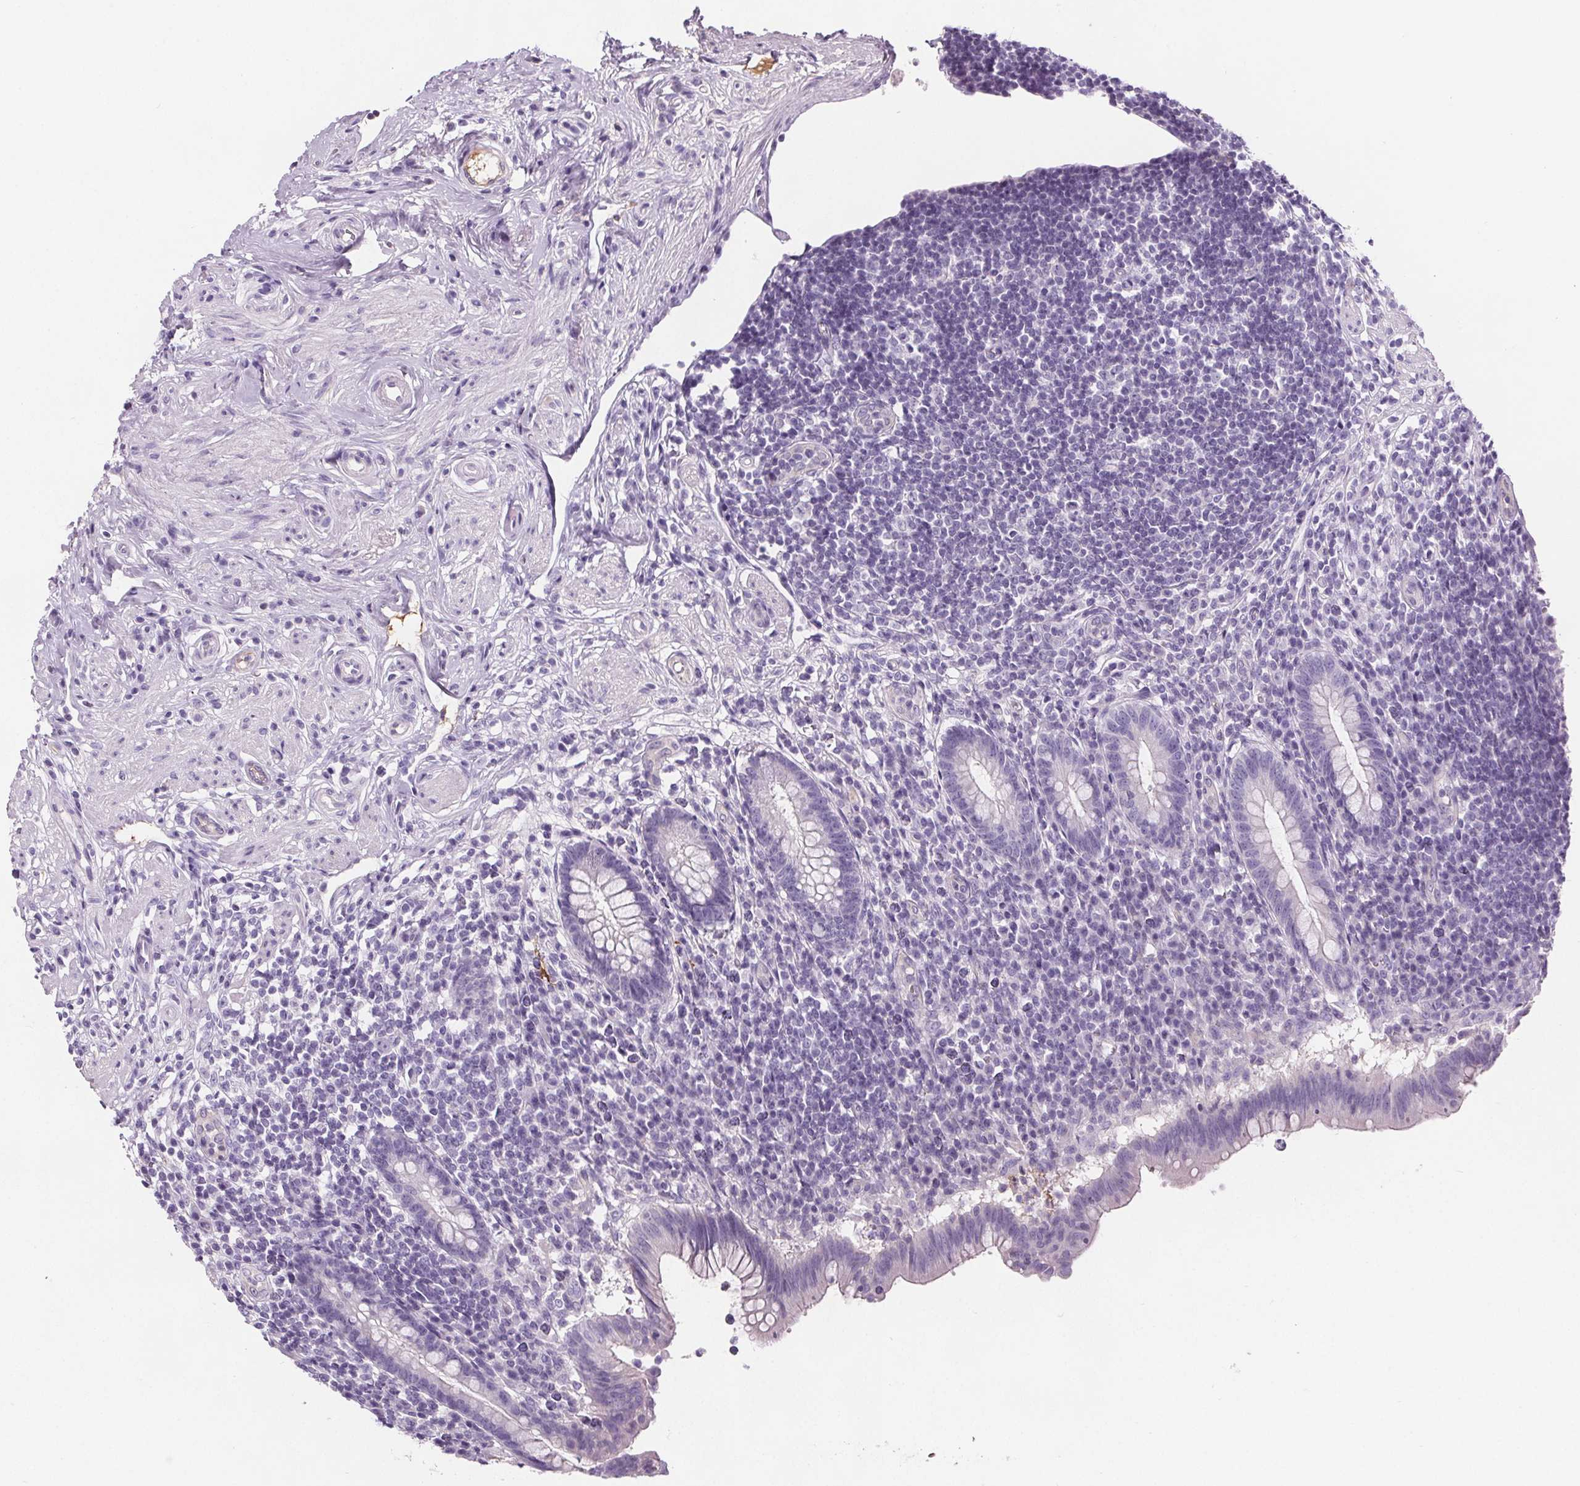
{"staining": {"intensity": "negative", "quantity": "none", "location": "none"}, "tissue": "appendix", "cell_type": "Glandular cells", "image_type": "normal", "snomed": [{"axis": "morphology", "description": "Normal tissue, NOS"}, {"axis": "topography", "description": "Appendix"}], "caption": "Glandular cells are negative for brown protein staining in unremarkable appendix. (Stains: DAB (3,3'-diaminobenzidine) immunohistochemistry (IHC) with hematoxylin counter stain, Microscopy: brightfield microscopy at high magnification).", "gene": "CD5L", "patient": {"sex": "female", "age": 56}}